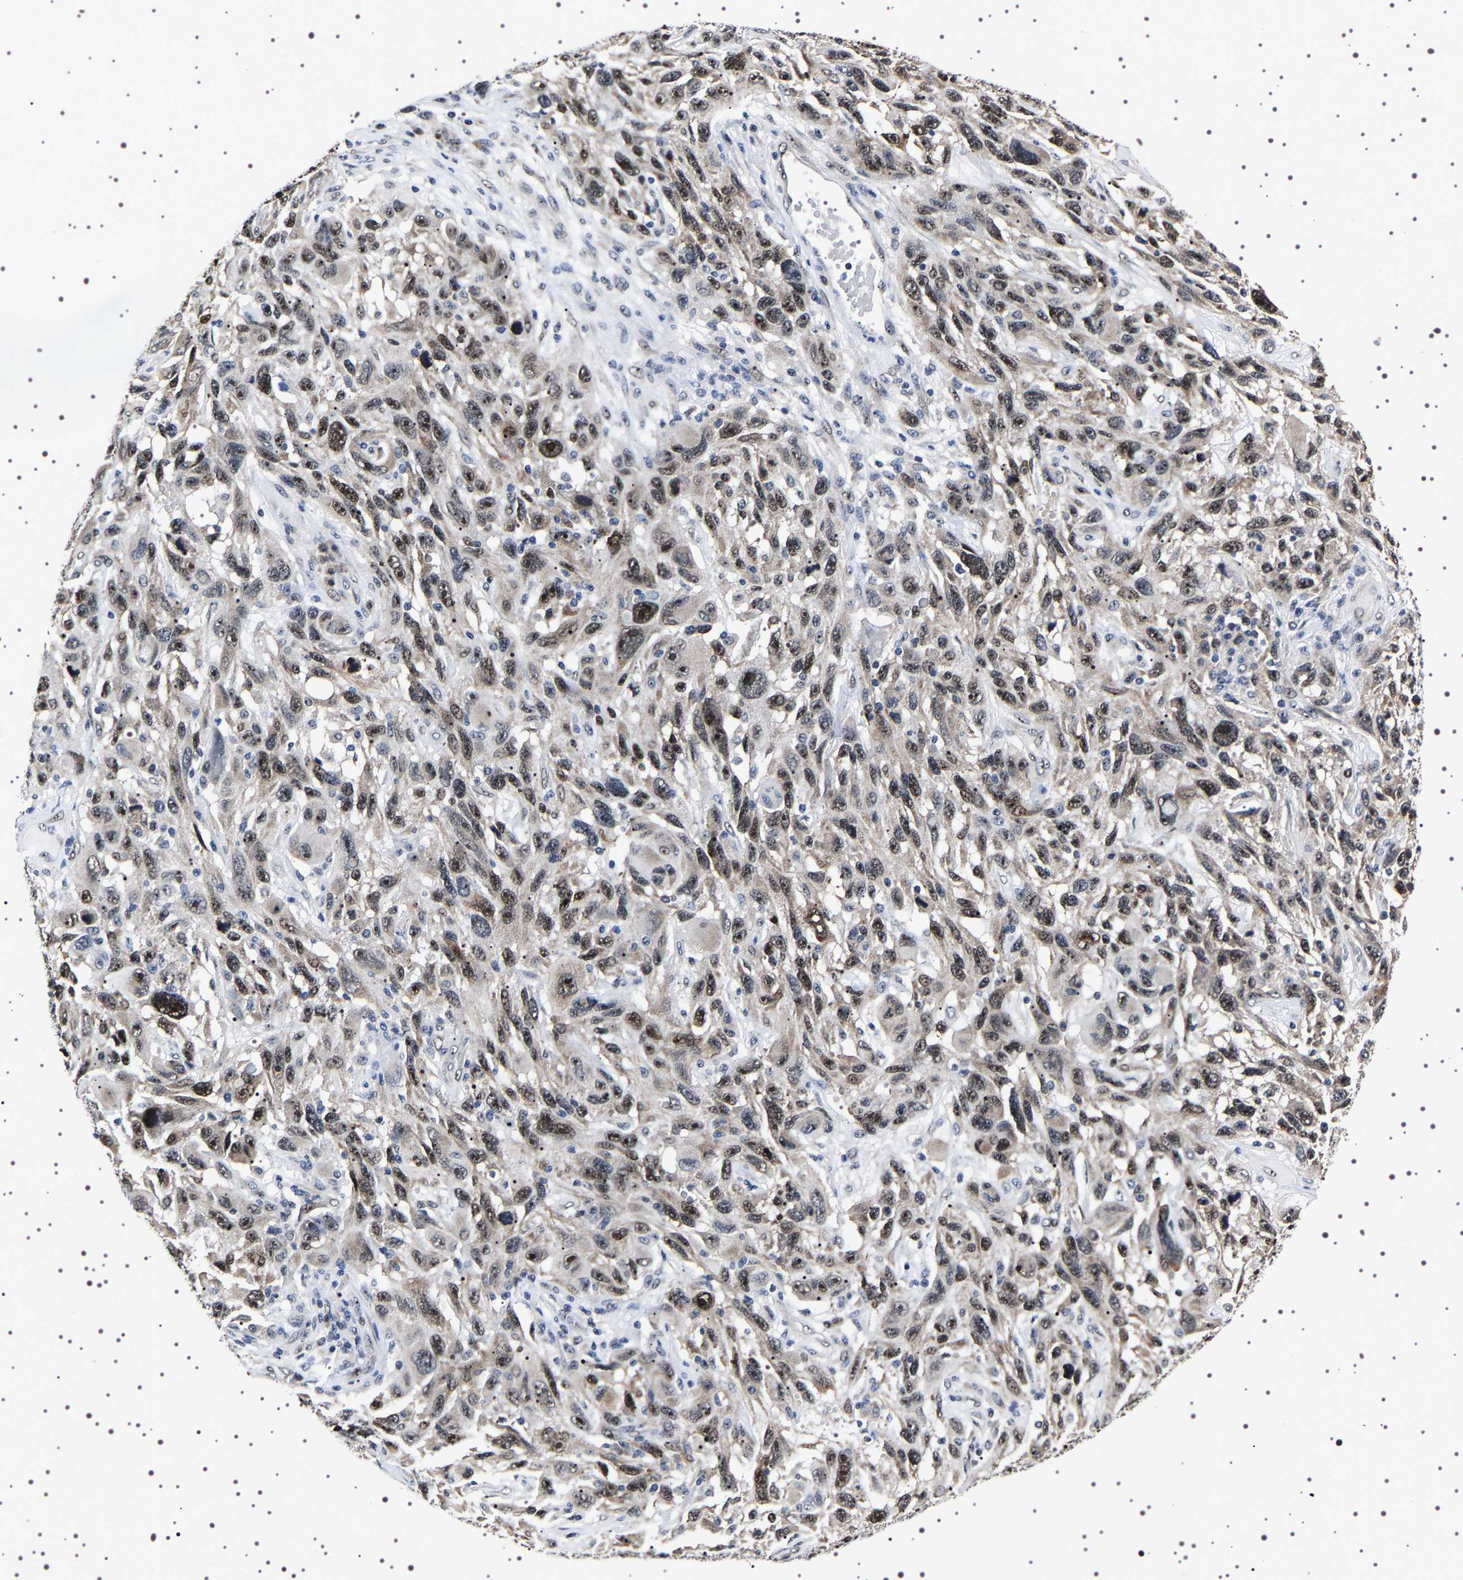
{"staining": {"intensity": "strong", "quantity": ">75%", "location": "nuclear"}, "tissue": "melanoma", "cell_type": "Tumor cells", "image_type": "cancer", "snomed": [{"axis": "morphology", "description": "Malignant melanoma, NOS"}, {"axis": "topography", "description": "Skin"}], "caption": "Immunohistochemical staining of melanoma exhibits high levels of strong nuclear protein positivity in approximately >75% of tumor cells.", "gene": "GNL3", "patient": {"sex": "male", "age": 53}}